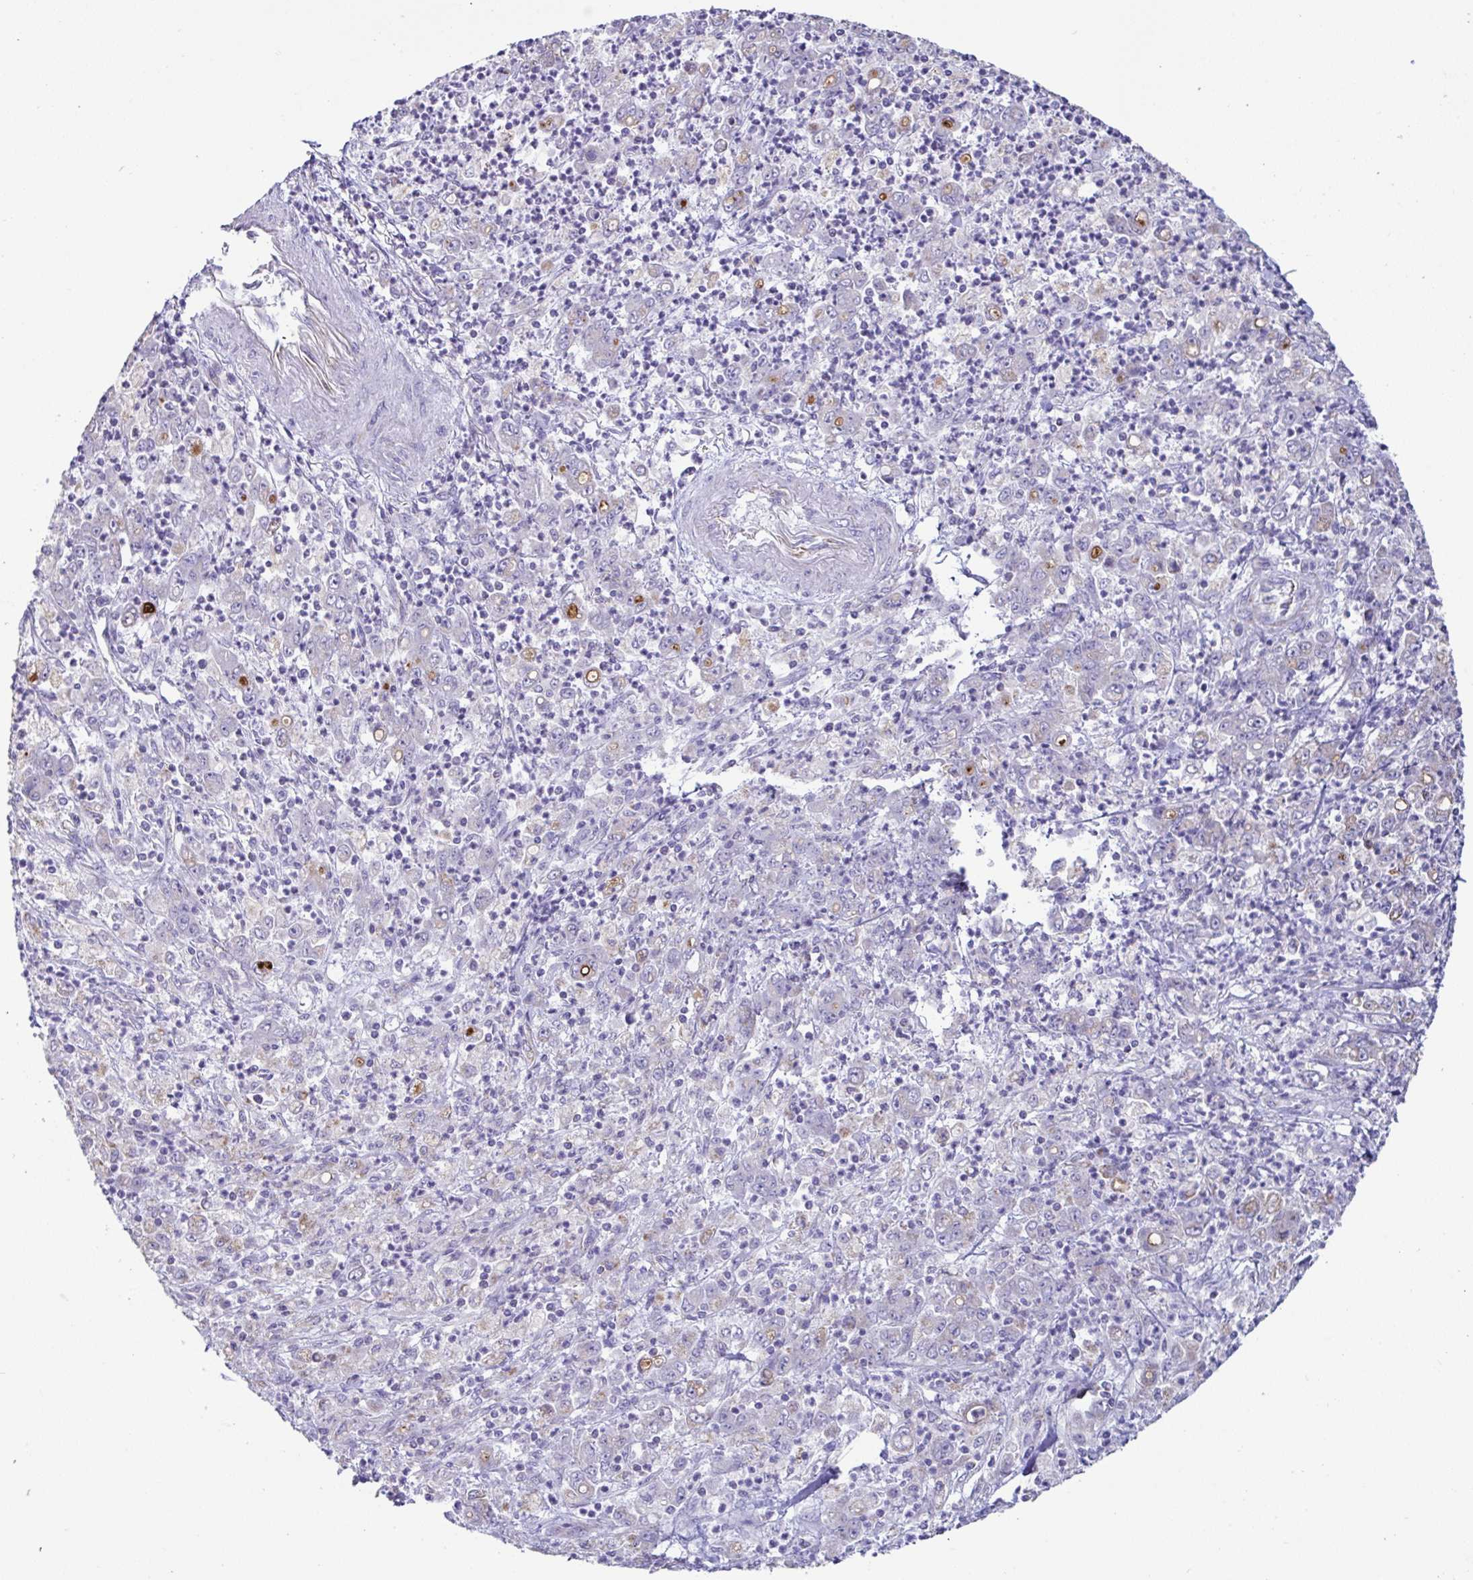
{"staining": {"intensity": "weak", "quantity": "<25%", "location": "cytoplasmic/membranous"}, "tissue": "stomach cancer", "cell_type": "Tumor cells", "image_type": "cancer", "snomed": [{"axis": "morphology", "description": "Adenocarcinoma, NOS"}, {"axis": "topography", "description": "Stomach, lower"}], "caption": "Micrograph shows no significant protein expression in tumor cells of stomach adenocarcinoma.", "gene": "DOK7", "patient": {"sex": "female", "age": 71}}